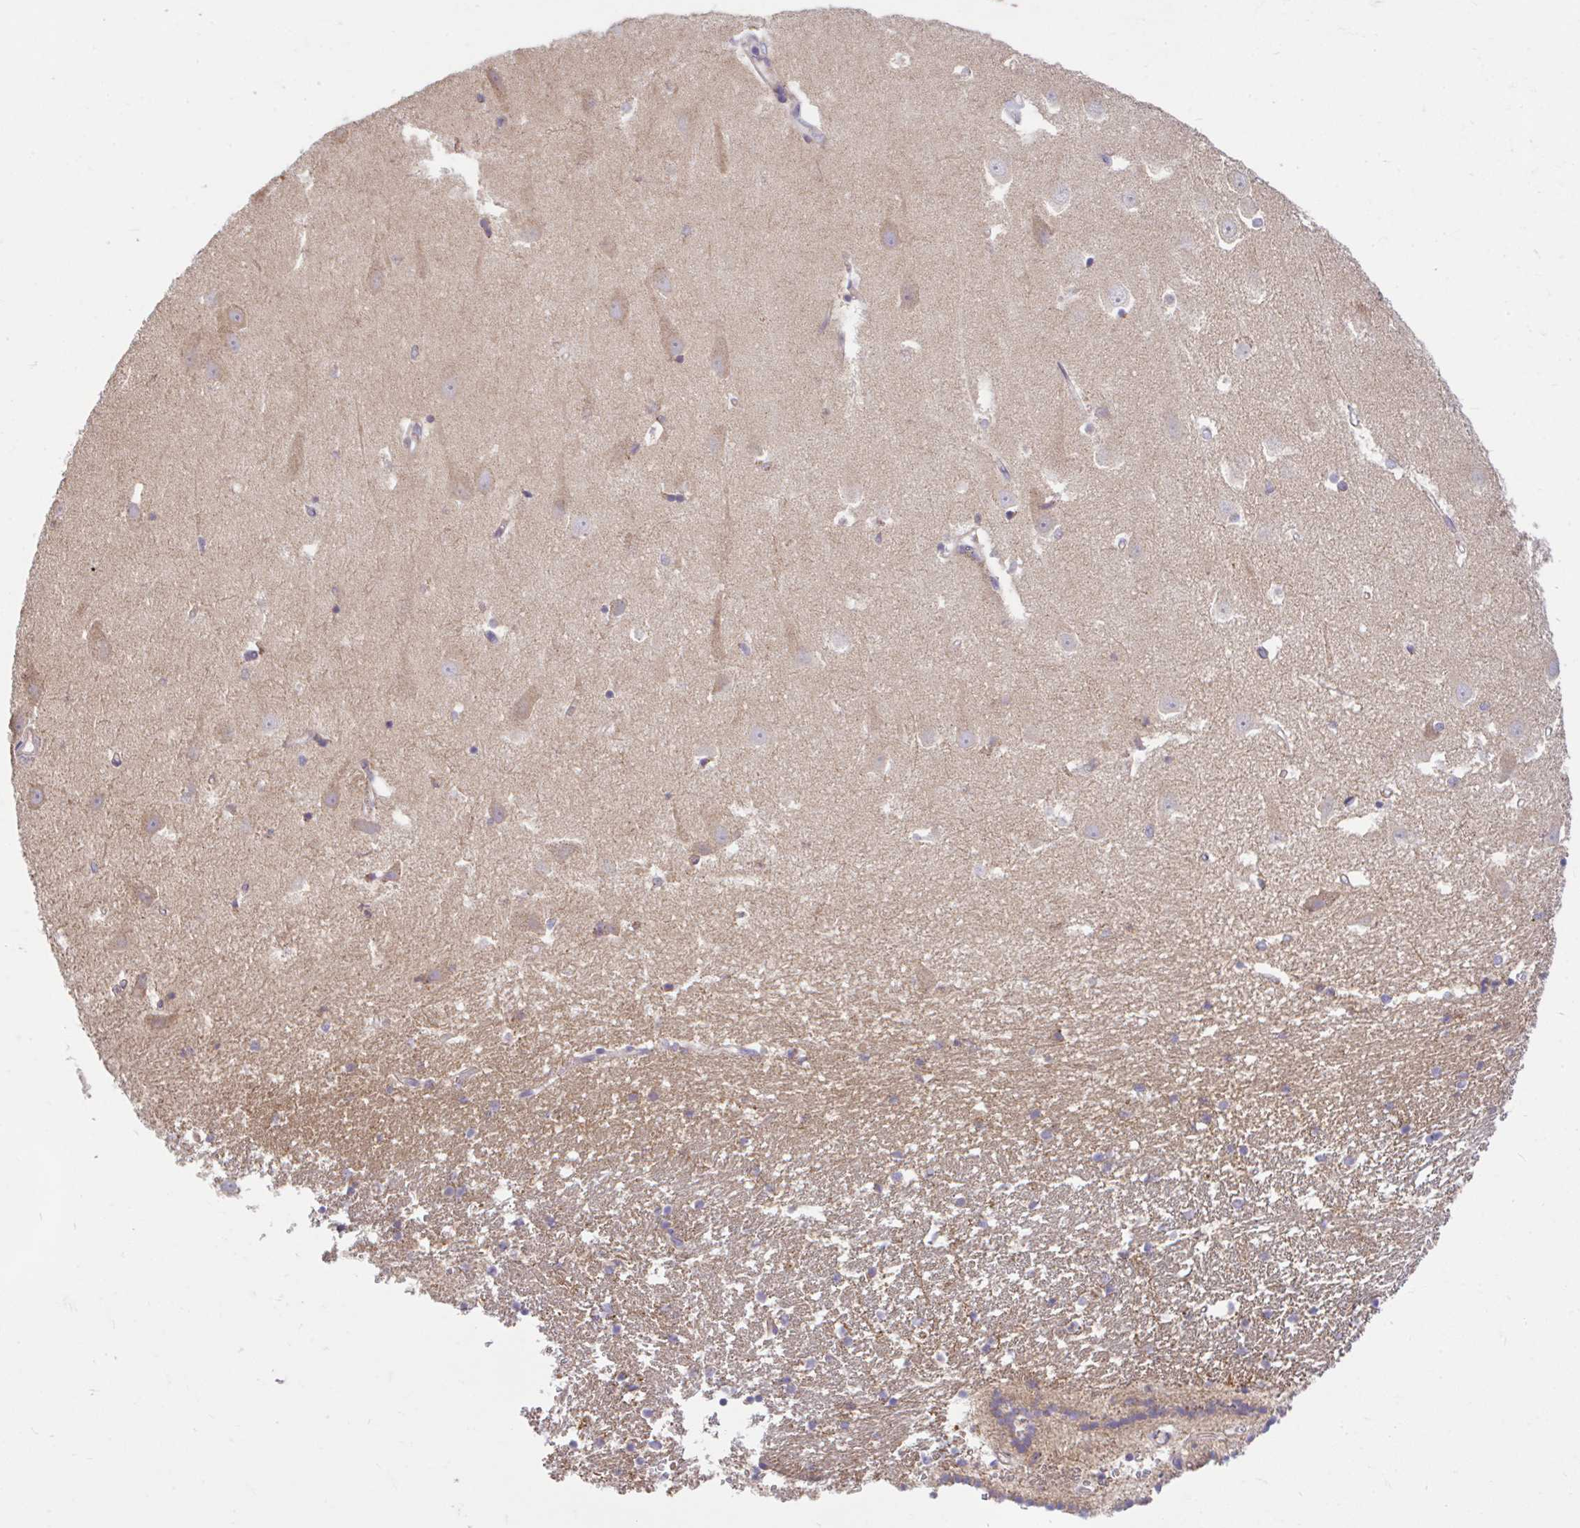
{"staining": {"intensity": "weak", "quantity": "25%-75%", "location": "cytoplasmic/membranous"}, "tissue": "hippocampus", "cell_type": "Glial cells", "image_type": "normal", "snomed": [{"axis": "morphology", "description": "Normal tissue, NOS"}, {"axis": "topography", "description": "Hippocampus"}], "caption": "Protein analysis of unremarkable hippocampus displays weak cytoplasmic/membranous expression in approximately 25%-75% of glial cells. (IHC, brightfield microscopy, high magnification).", "gene": "RALBP1", "patient": {"sex": "male", "age": 63}}